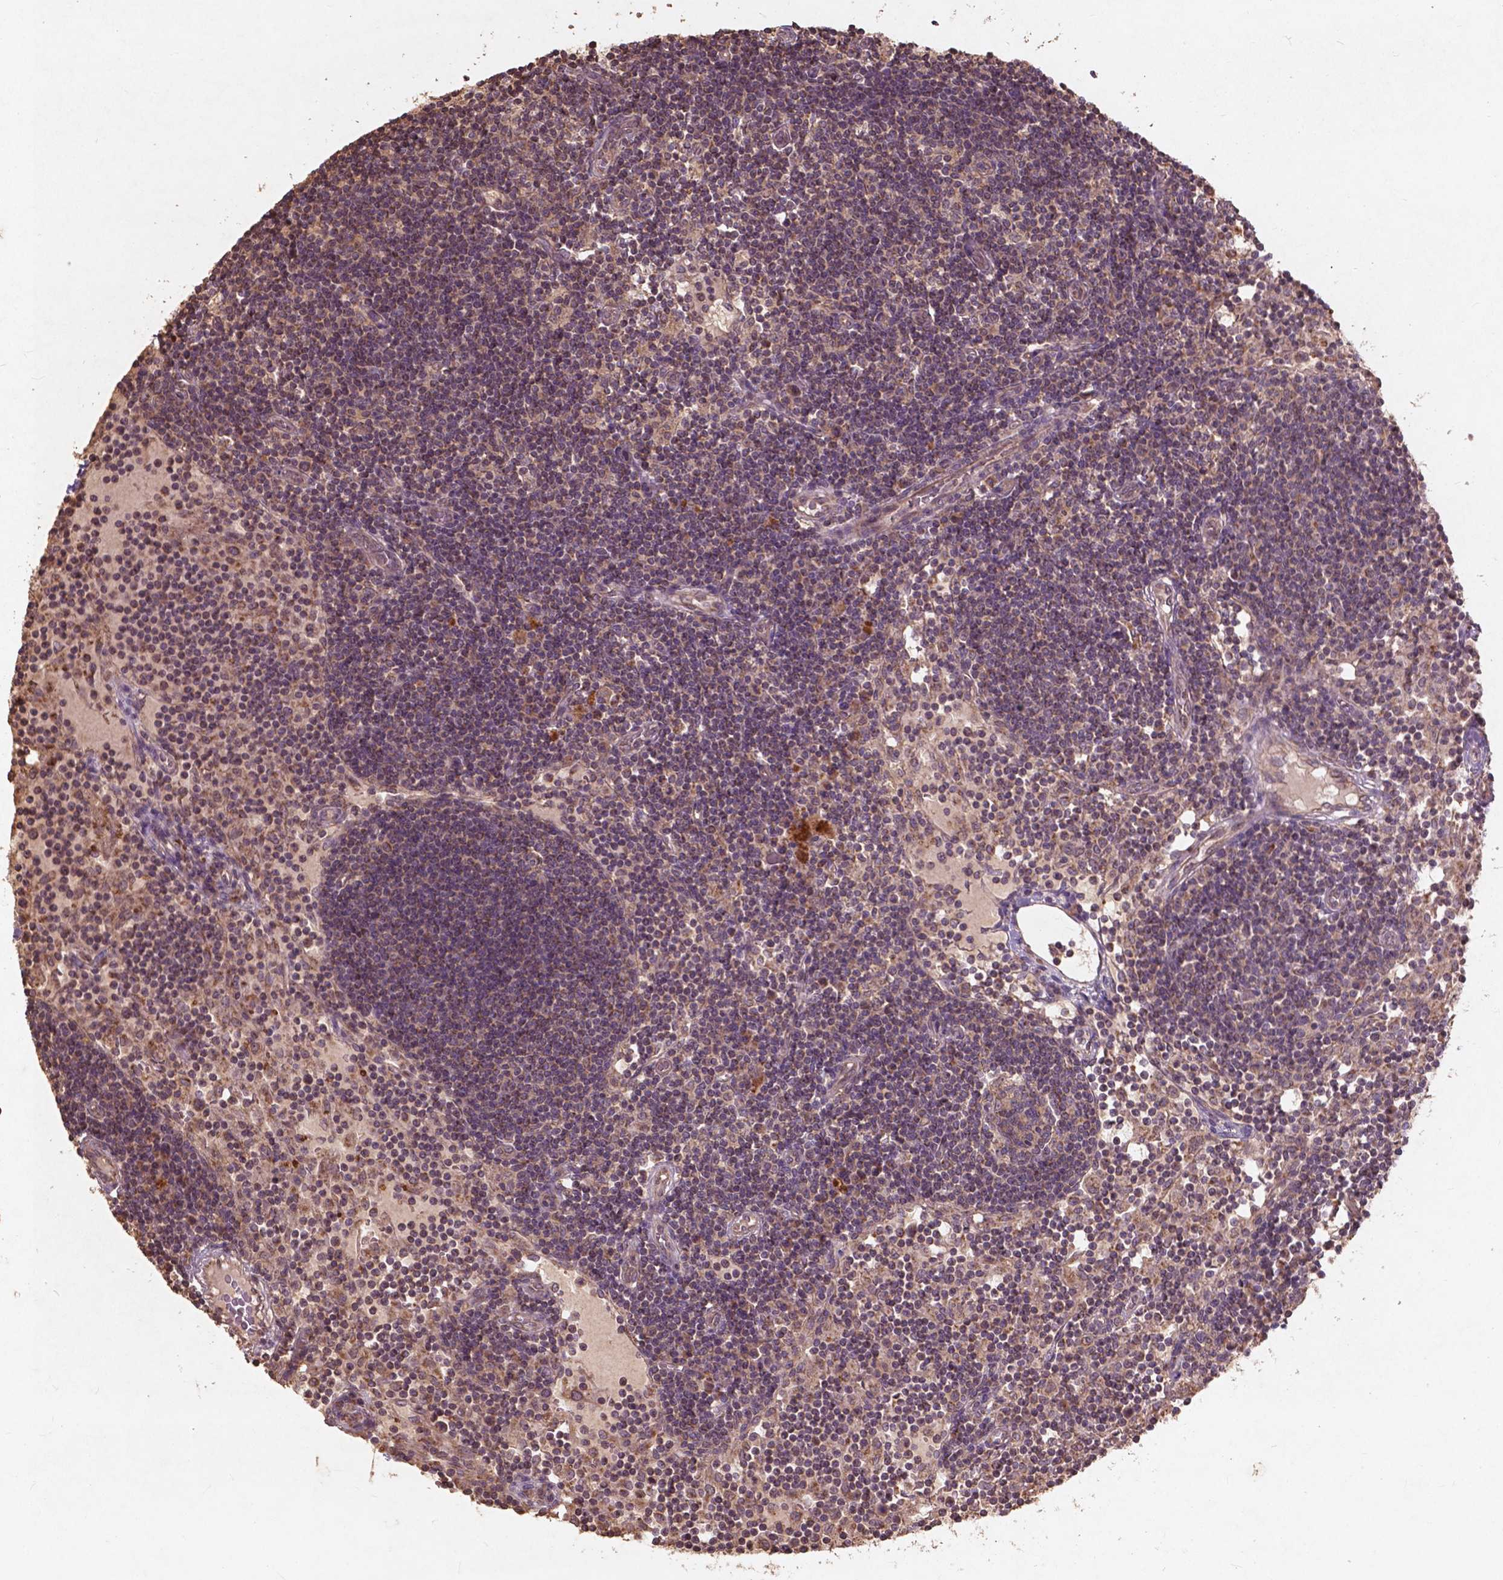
{"staining": {"intensity": "moderate", "quantity": ">75%", "location": "cytoplasmic/membranous"}, "tissue": "lymph node", "cell_type": "Germinal center cells", "image_type": "normal", "snomed": [{"axis": "morphology", "description": "Normal tissue, NOS"}, {"axis": "topography", "description": "Lymph node"}], "caption": "The histopathology image reveals immunohistochemical staining of unremarkable lymph node. There is moderate cytoplasmic/membranous expression is present in approximately >75% of germinal center cells.", "gene": "ST6GALNAC5", "patient": {"sex": "female", "age": 72}}